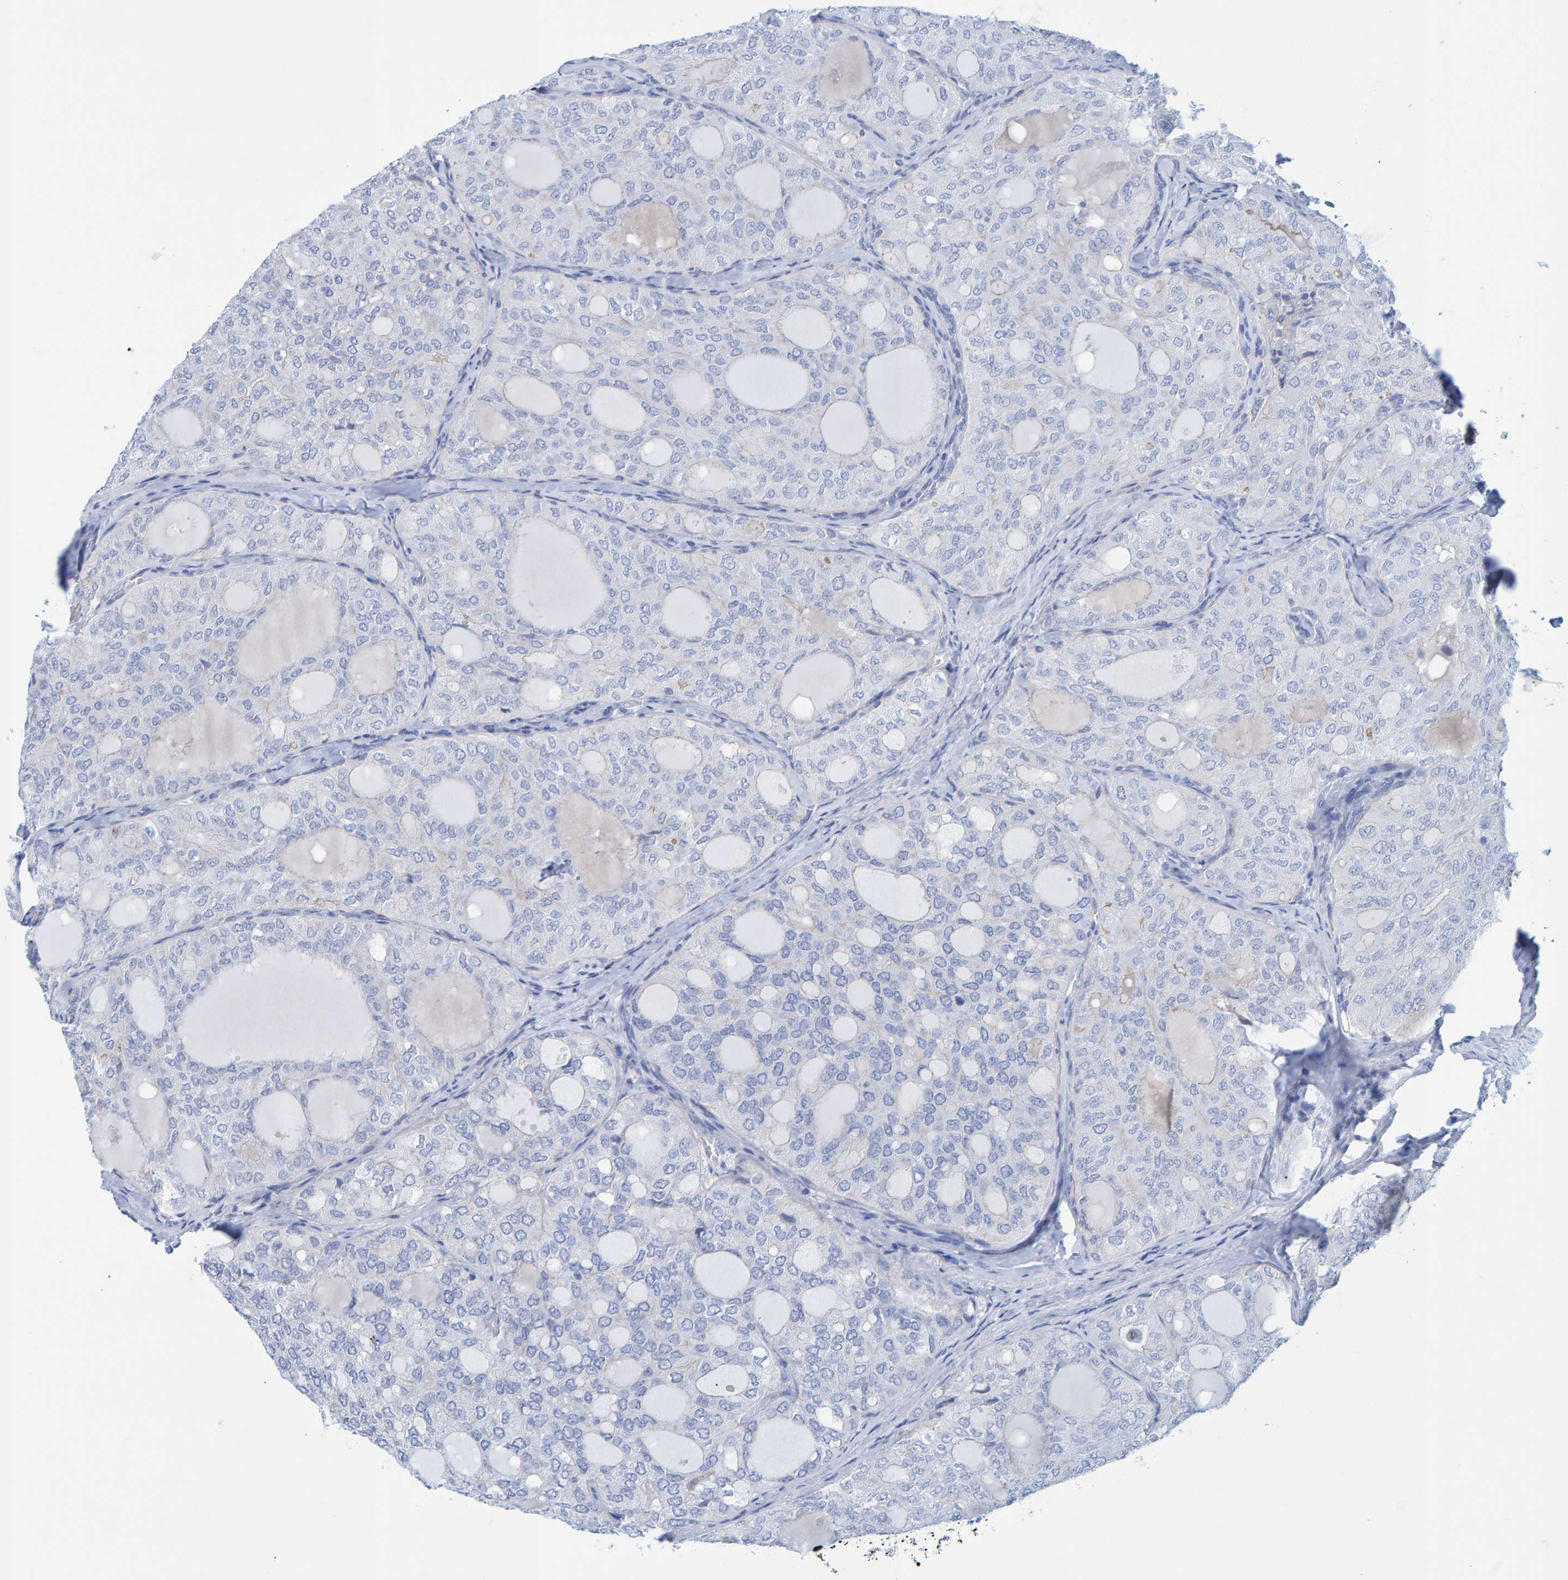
{"staining": {"intensity": "negative", "quantity": "none", "location": "none"}, "tissue": "thyroid cancer", "cell_type": "Tumor cells", "image_type": "cancer", "snomed": [{"axis": "morphology", "description": "Follicular adenoma carcinoma, NOS"}, {"axis": "topography", "description": "Thyroid gland"}], "caption": "High power microscopy micrograph of an IHC image of thyroid cancer, revealing no significant positivity in tumor cells. The staining is performed using DAB (3,3'-diaminobenzidine) brown chromogen with nuclei counter-stained in using hematoxylin.", "gene": "JAKMIP3", "patient": {"sex": "male", "age": 75}}